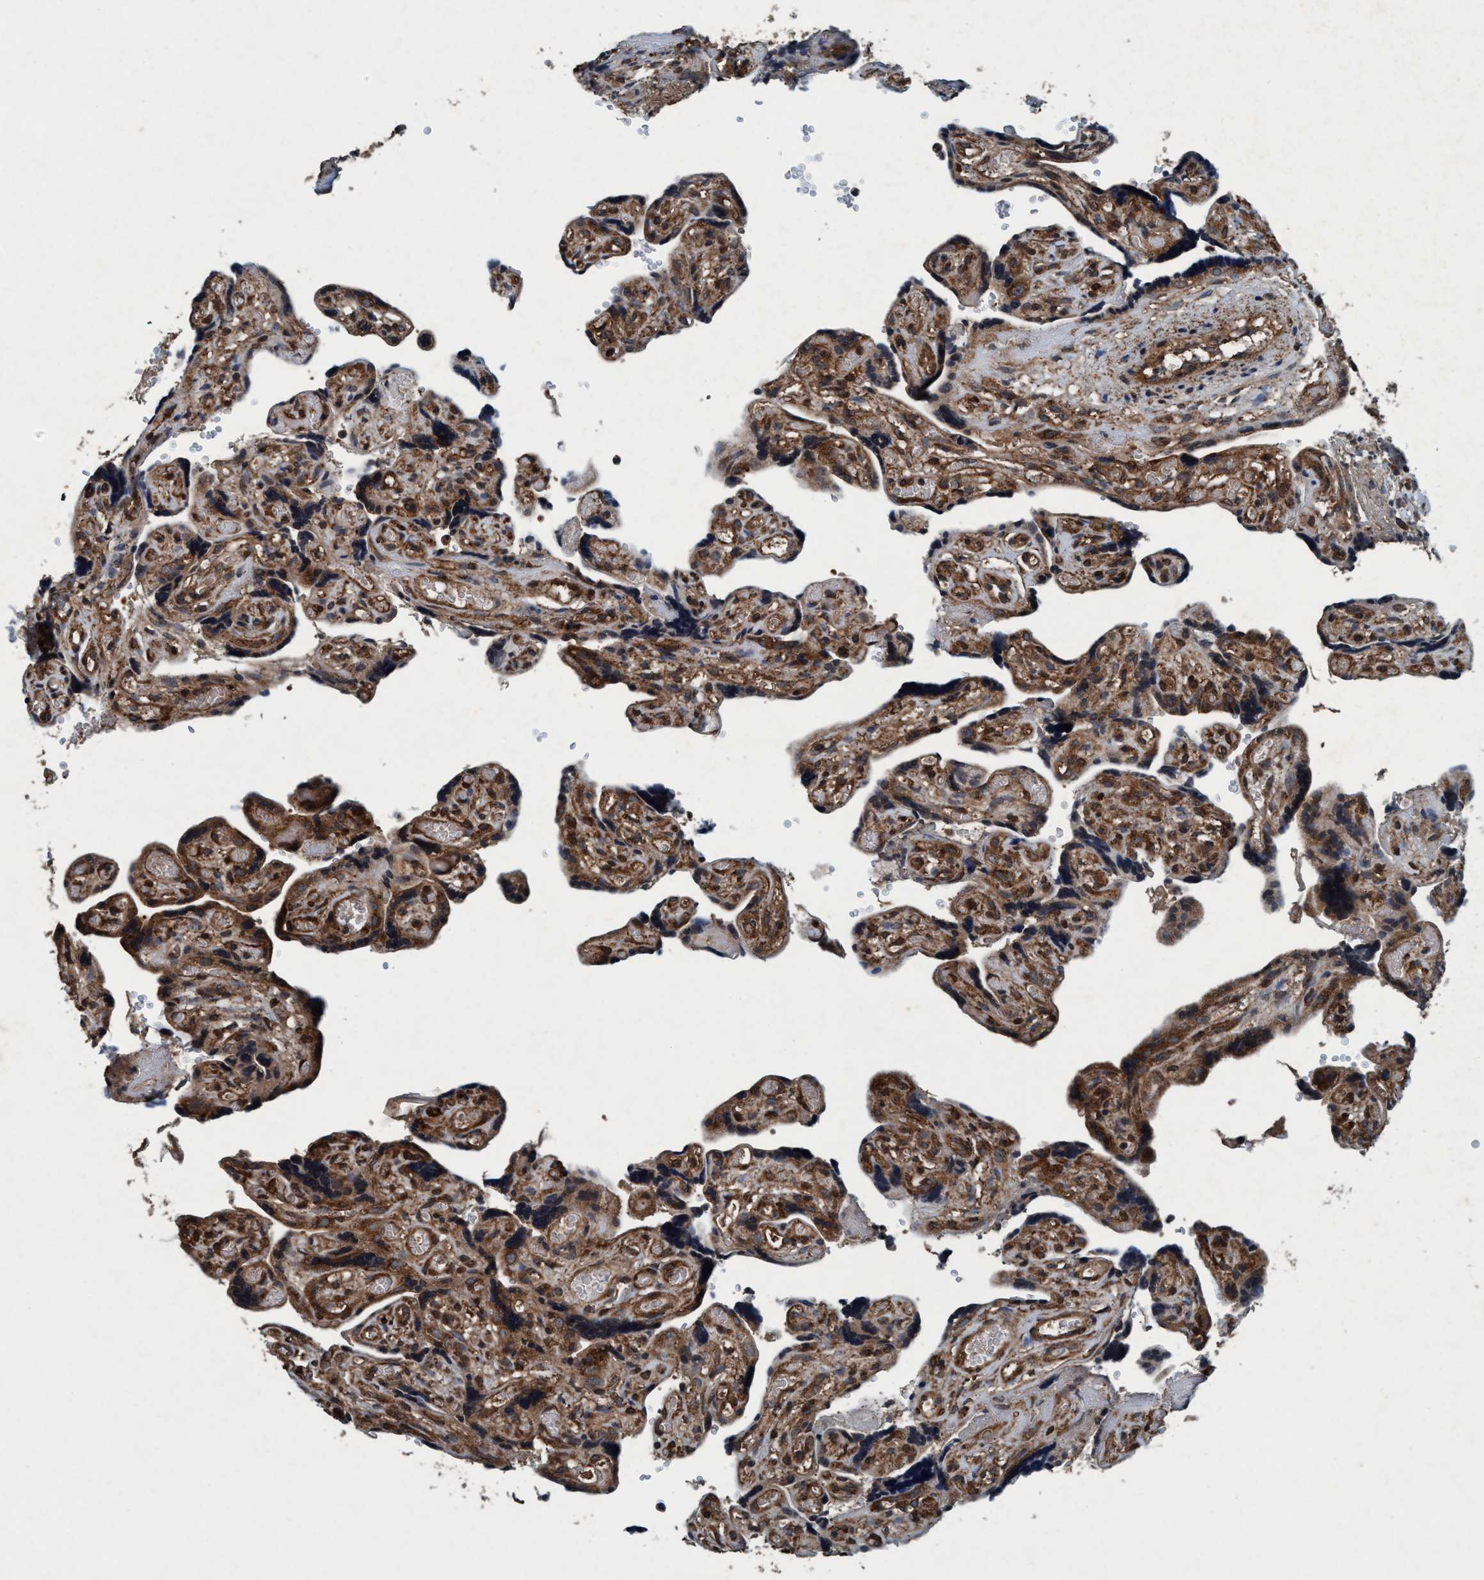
{"staining": {"intensity": "strong", "quantity": ">75%", "location": "cytoplasmic/membranous"}, "tissue": "placenta", "cell_type": "Trophoblastic cells", "image_type": "normal", "snomed": [{"axis": "morphology", "description": "Normal tissue, NOS"}, {"axis": "topography", "description": "Placenta"}], "caption": "Placenta stained with a protein marker shows strong staining in trophoblastic cells.", "gene": "AKT1S1", "patient": {"sex": "female", "age": 30}}